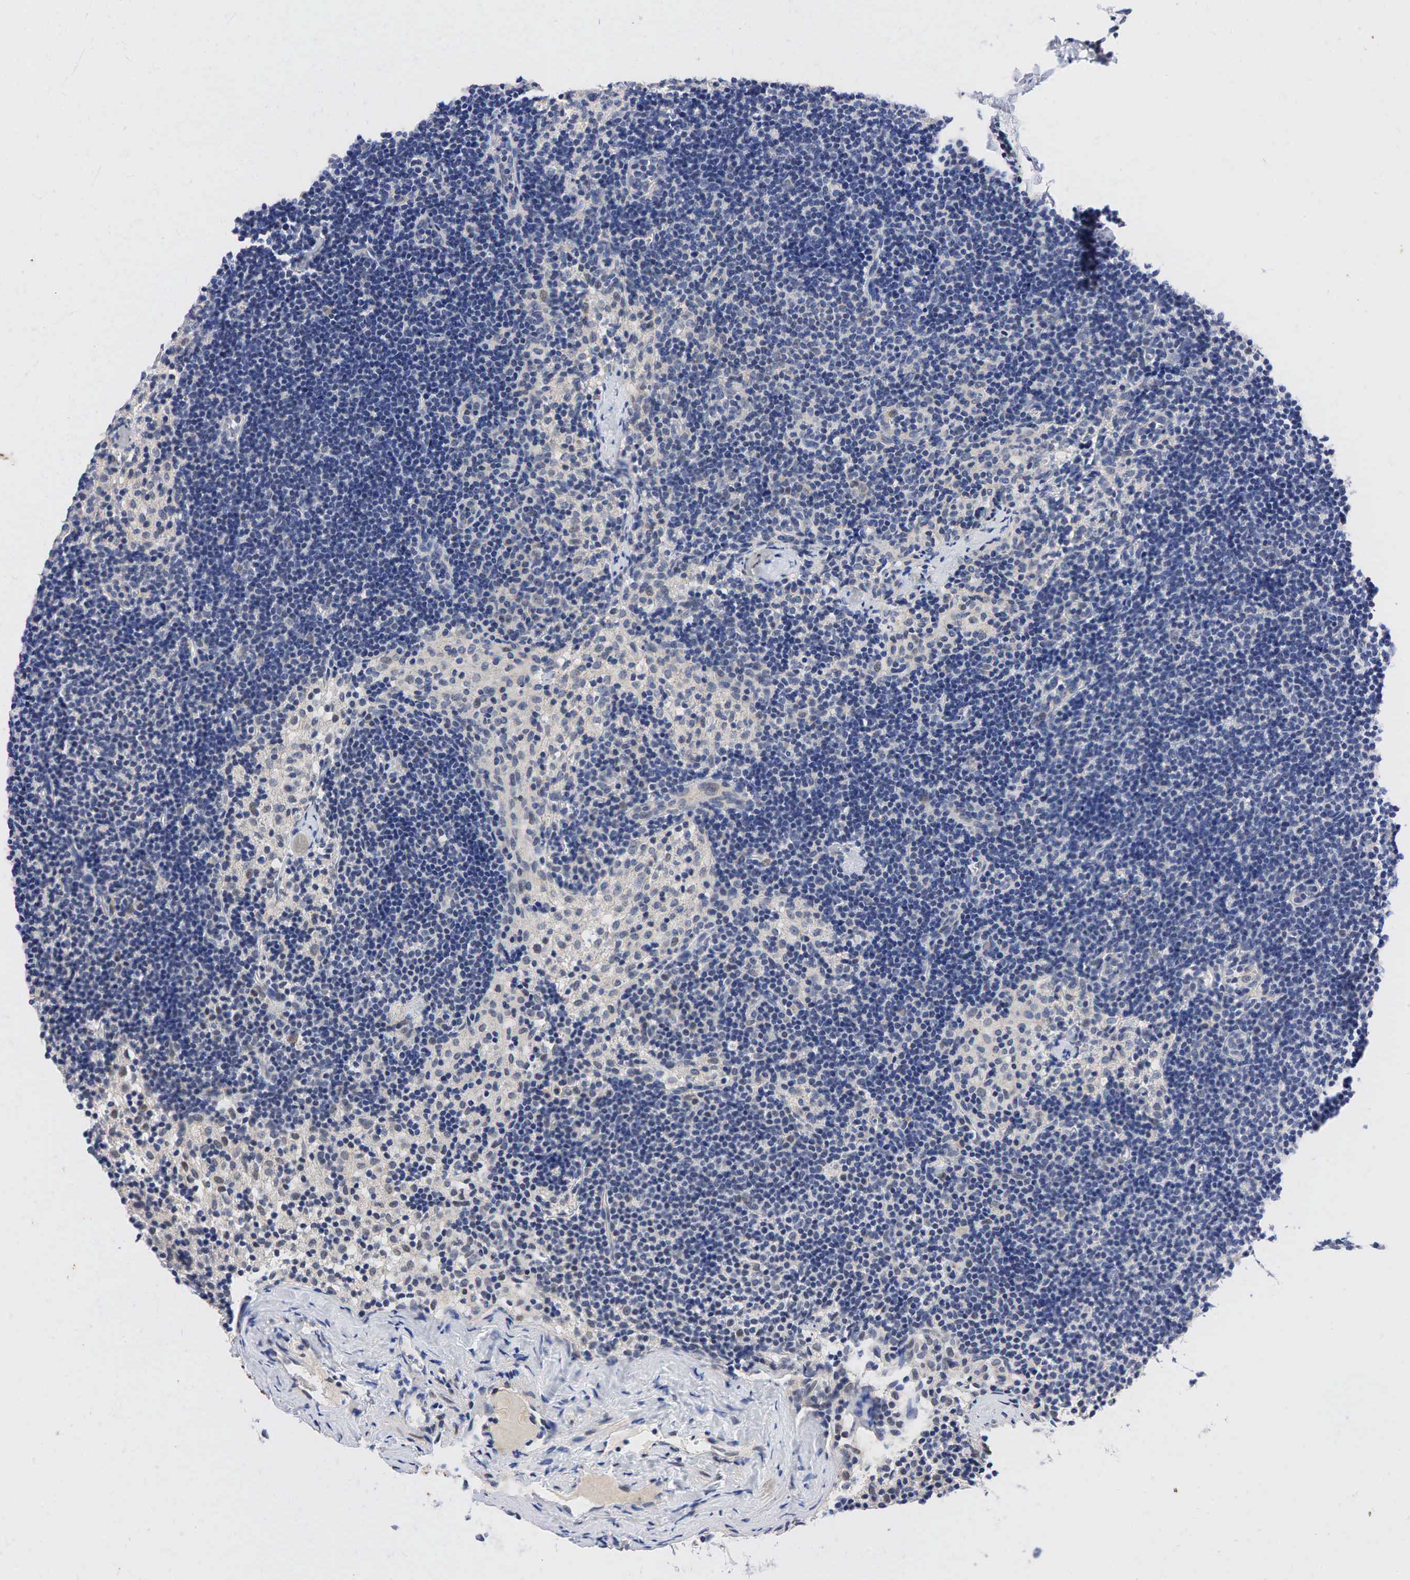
{"staining": {"intensity": "weak", "quantity": "<25%", "location": "nuclear"}, "tissue": "lymph node", "cell_type": "Germinal center cells", "image_type": "normal", "snomed": [{"axis": "morphology", "description": "Normal tissue, NOS"}, {"axis": "topography", "description": "Lymph node"}], "caption": "DAB immunohistochemical staining of normal lymph node demonstrates no significant staining in germinal center cells.", "gene": "PGR", "patient": {"sex": "female", "age": 35}}